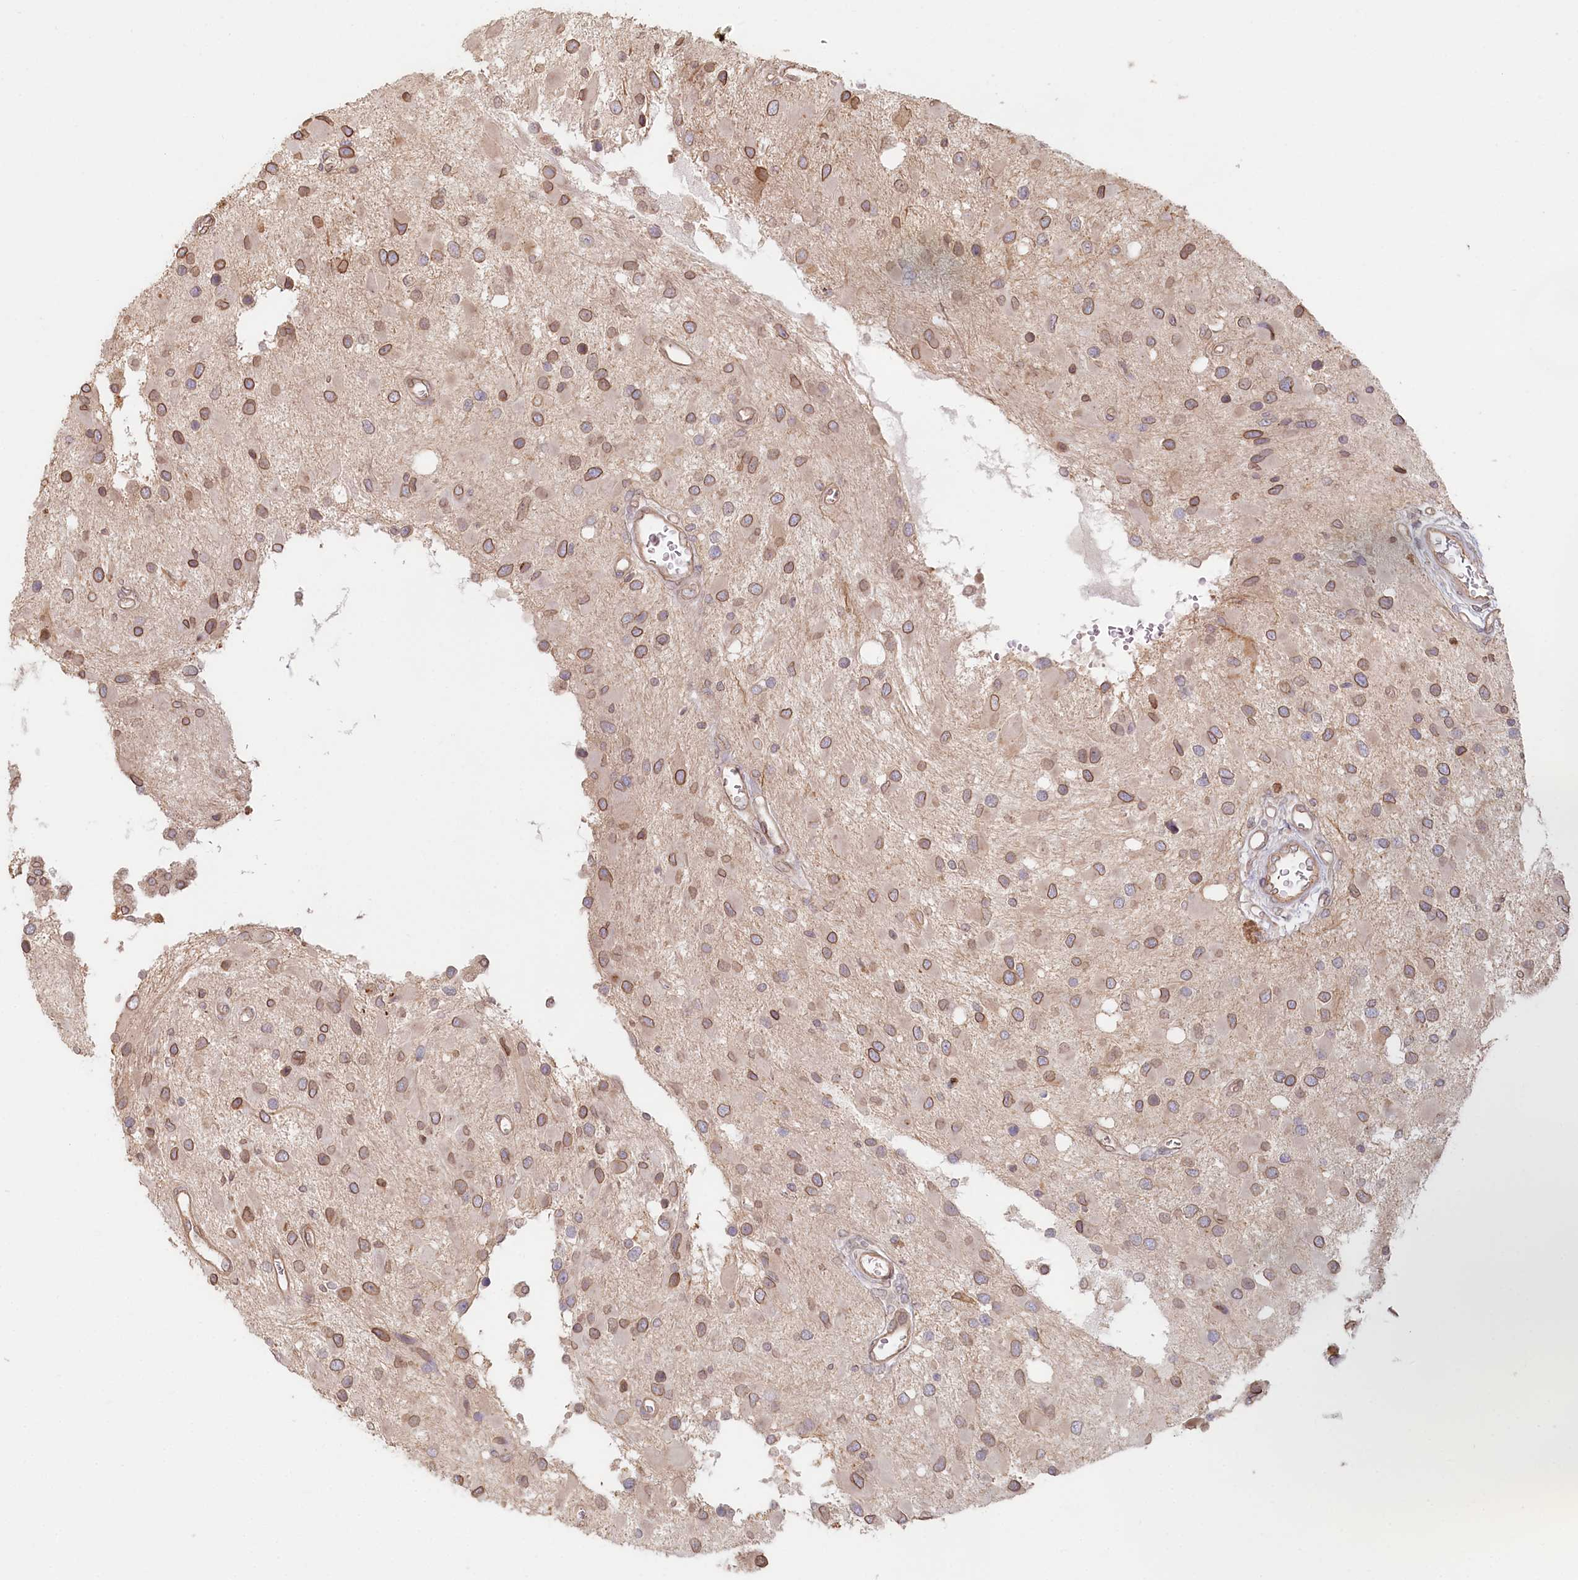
{"staining": {"intensity": "moderate", "quantity": ">75%", "location": "cytoplasmic/membranous,nuclear"}, "tissue": "glioma", "cell_type": "Tumor cells", "image_type": "cancer", "snomed": [{"axis": "morphology", "description": "Glioma, malignant, High grade"}, {"axis": "topography", "description": "Brain"}], "caption": "Glioma tissue displays moderate cytoplasmic/membranous and nuclear positivity in approximately >75% of tumor cells The staining was performed using DAB, with brown indicating positive protein expression. Nuclei are stained blue with hematoxylin.", "gene": "TCHP", "patient": {"sex": "male", "age": 53}}